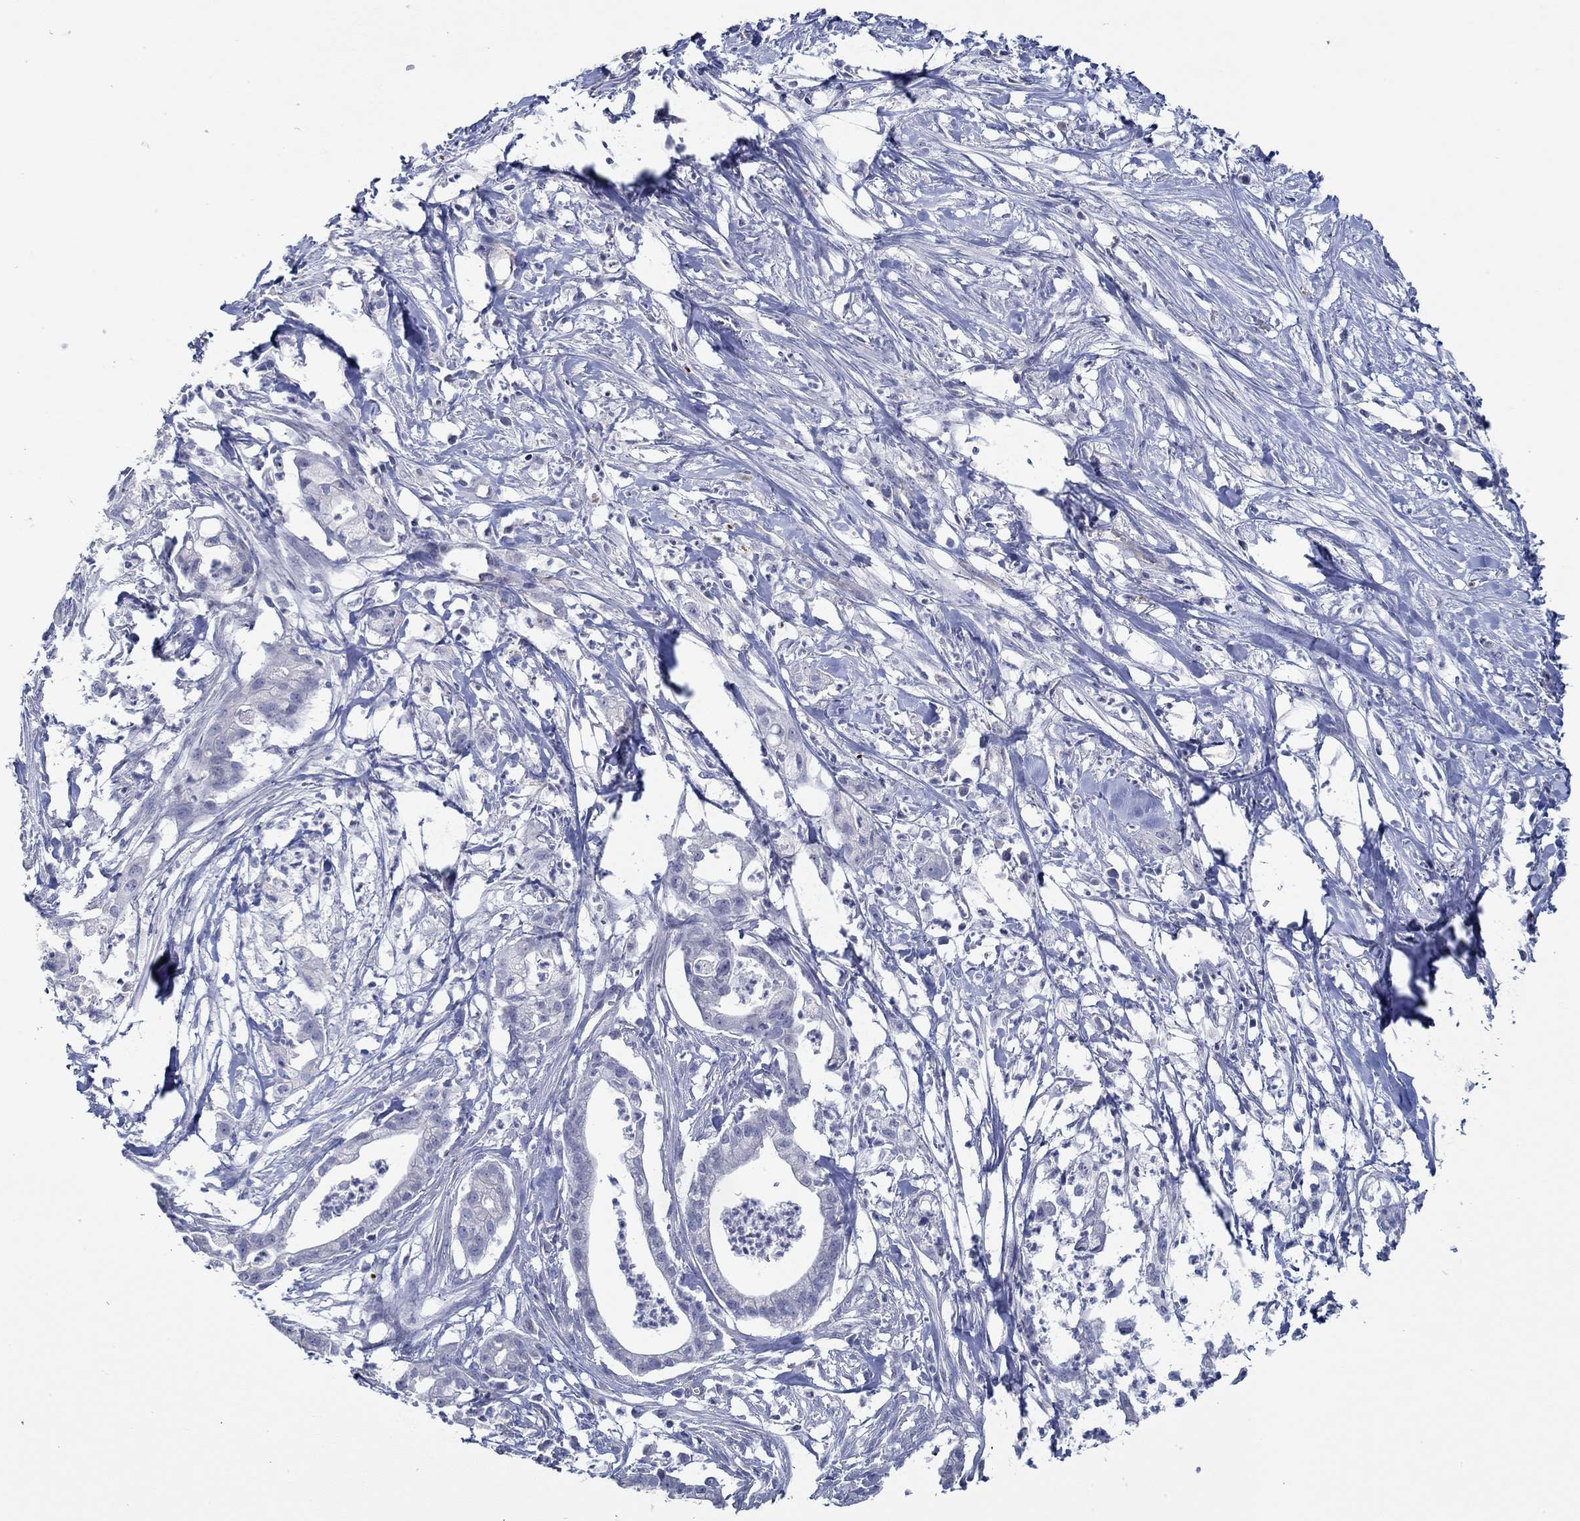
{"staining": {"intensity": "negative", "quantity": "none", "location": "none"}, "tissue": "pancreatic cancer", "cell_type": "Tumor cells", "image_type": "cancer", "snomed": [{"axis": "morphology", "description": "Normal tissue, NOS"}, {"axis": "morphology", "description": "Adenocarcinoma, NOS"}, {"axis": "topography", "description": "Pancreas"}], "caption": "The micrograph displays no staining of tumor cells in pancreatic cancer (adenocarcinoma).", "gene": "GJA5", "patient": {"sex": "female", "age": 58}}